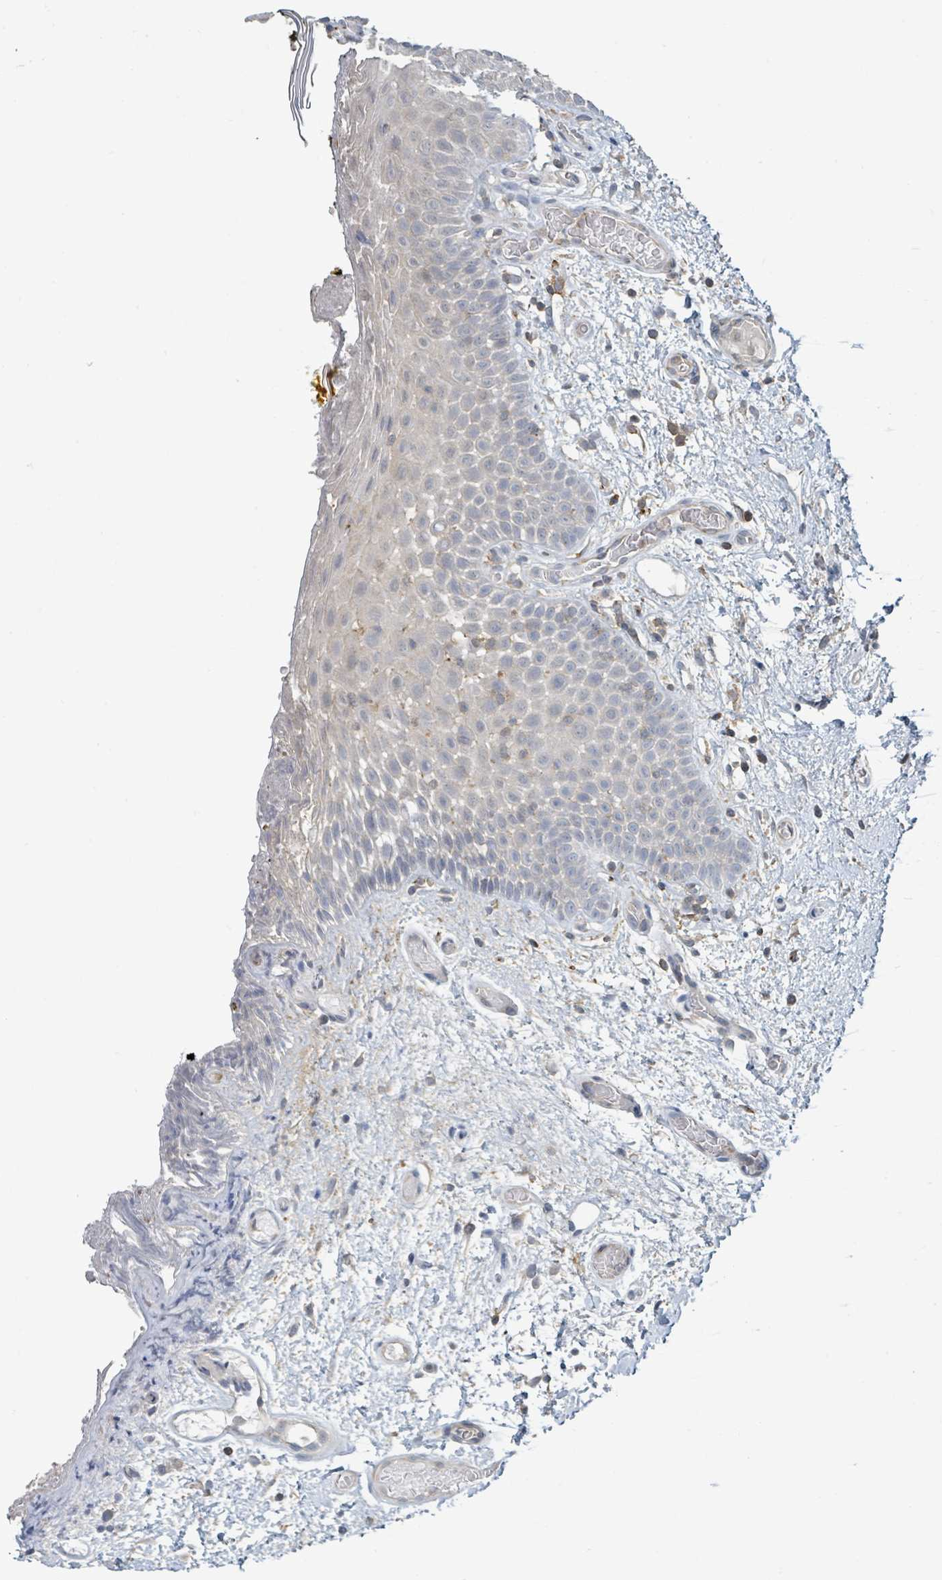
{"staining": {"intensity": "negative", "quantity": "none", "location": "none"}, "tissue": "oral mucosa", "cell_type": "Squamous epithelial cells", "image_type": "normal", "snomed": [{"axis": "morphology", "description": "Normal tissue, NOS"}, {"axis": "morphology", "description": "Squamous cell carcinoma, NOS"}, {"axis": "topography", "description": "Oral tissue"}, {"axis": "topography", "description": "Tounge, NOS"}, {"axis": "topography", "description": "Head-Neck"}], "caption": "Immunohistochemistry (IHC) micrograph of benign oral mucosa stained for a protein (brown), which reveals no expression in squamous epithelial cells. The staining is performed using DAB (3,3'-diaminobenzidine) brown chromogen with nuclei counter-stained in using hematoxylin.", "gene": "LRRC42", "patient": {"sex": "male", "age": 76}}